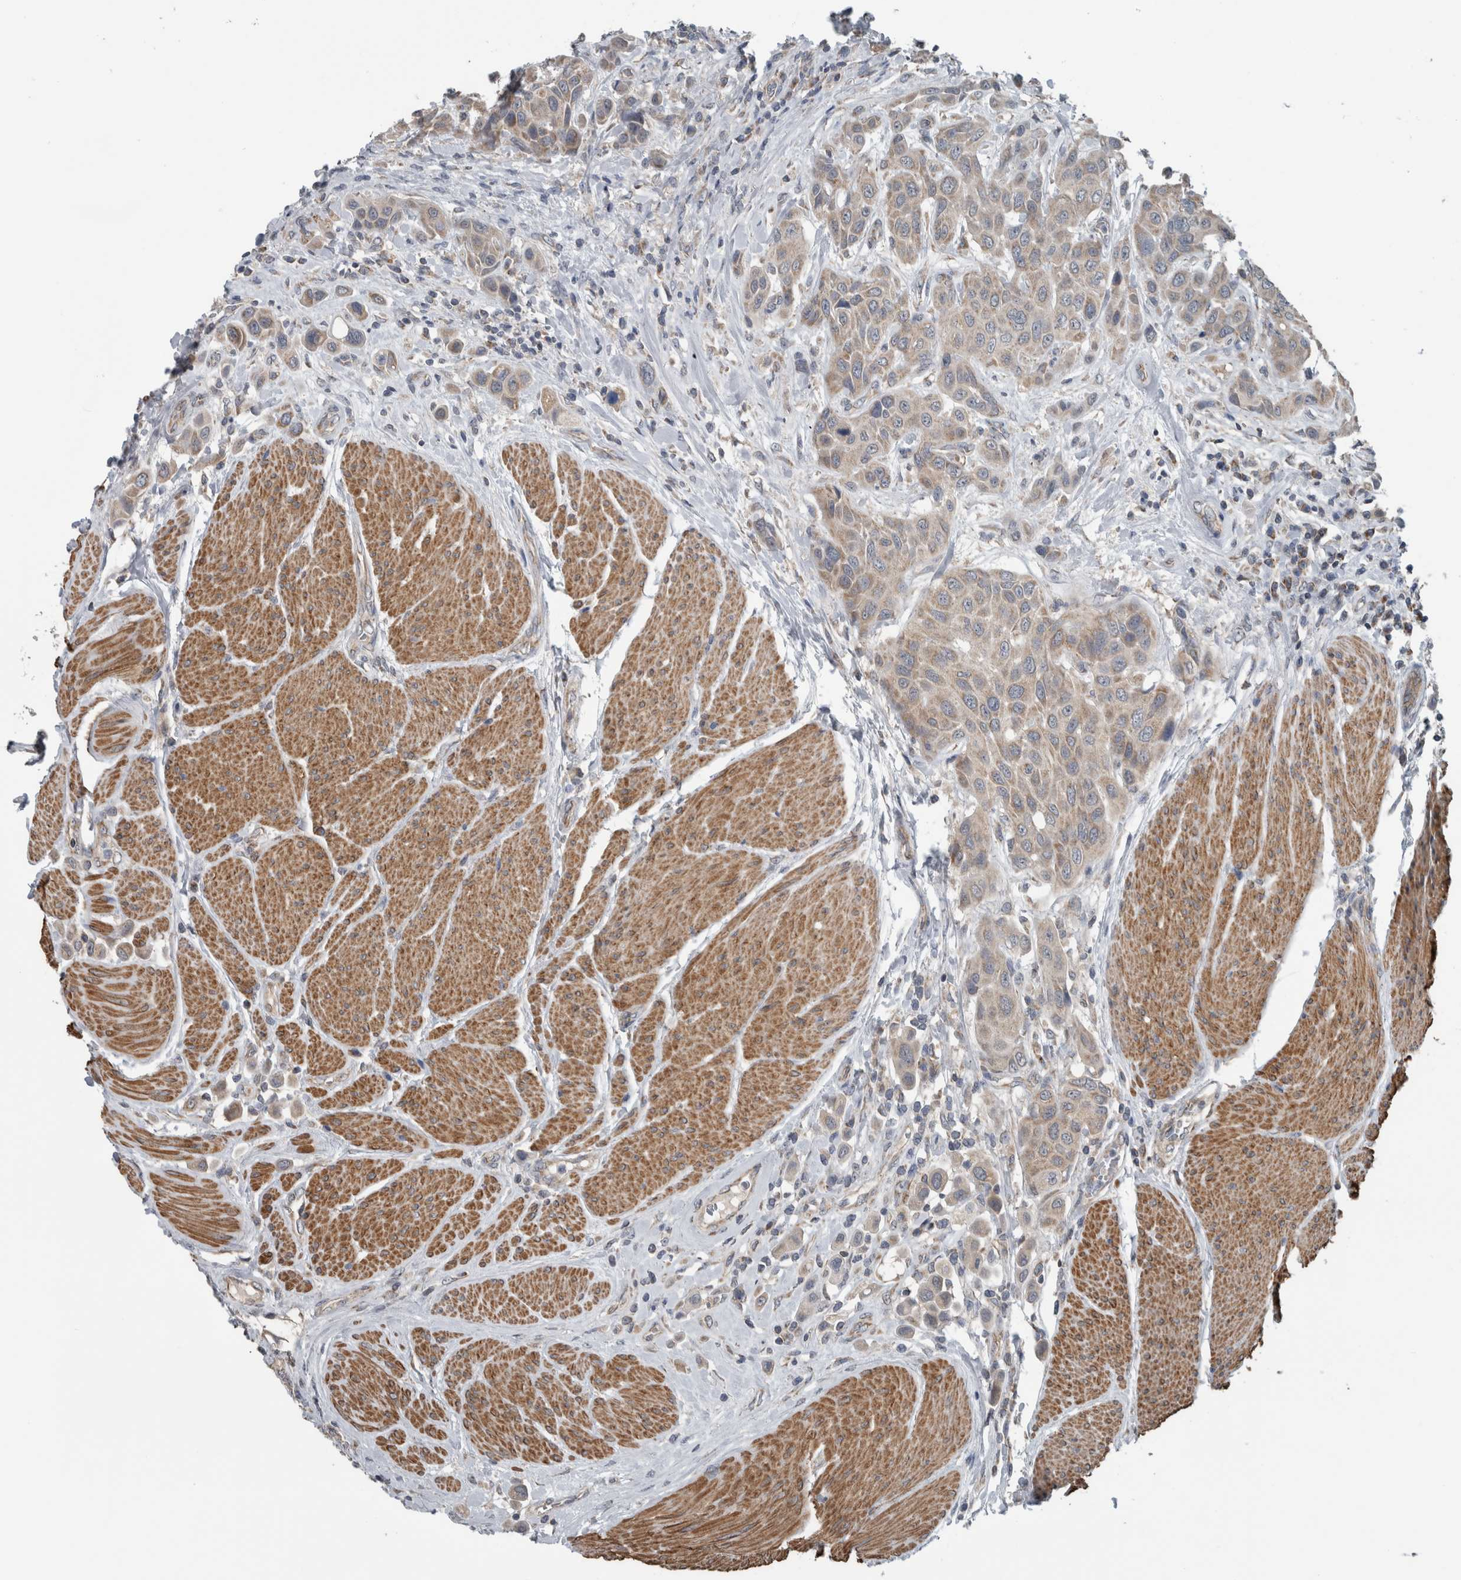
{"staining": {"intensity": "weak", "quantity": "<25%", "location": "cytoplasmic/membranous"}, "tissue": "urothelial cancer", "cell_type": "Tumor cells", "image_type": "cancer", "snomed": [{"axis": "morphology", "description": "Urothelial carcinoma, High grade"}, {"axis": "topography", "description": "Urinary bladder"}], "caption": "A high-resolution image shows IHC staining of urothelial carcinoma (high-grade), which displays no significant positivity in tumor cells. Brightfield microscopy of IHC stained with DAB (brown) and hematoxylin (blue), captured at high magnification.", "gene": "ARMC1", "patient": {"sex": "male", "age": 50}}